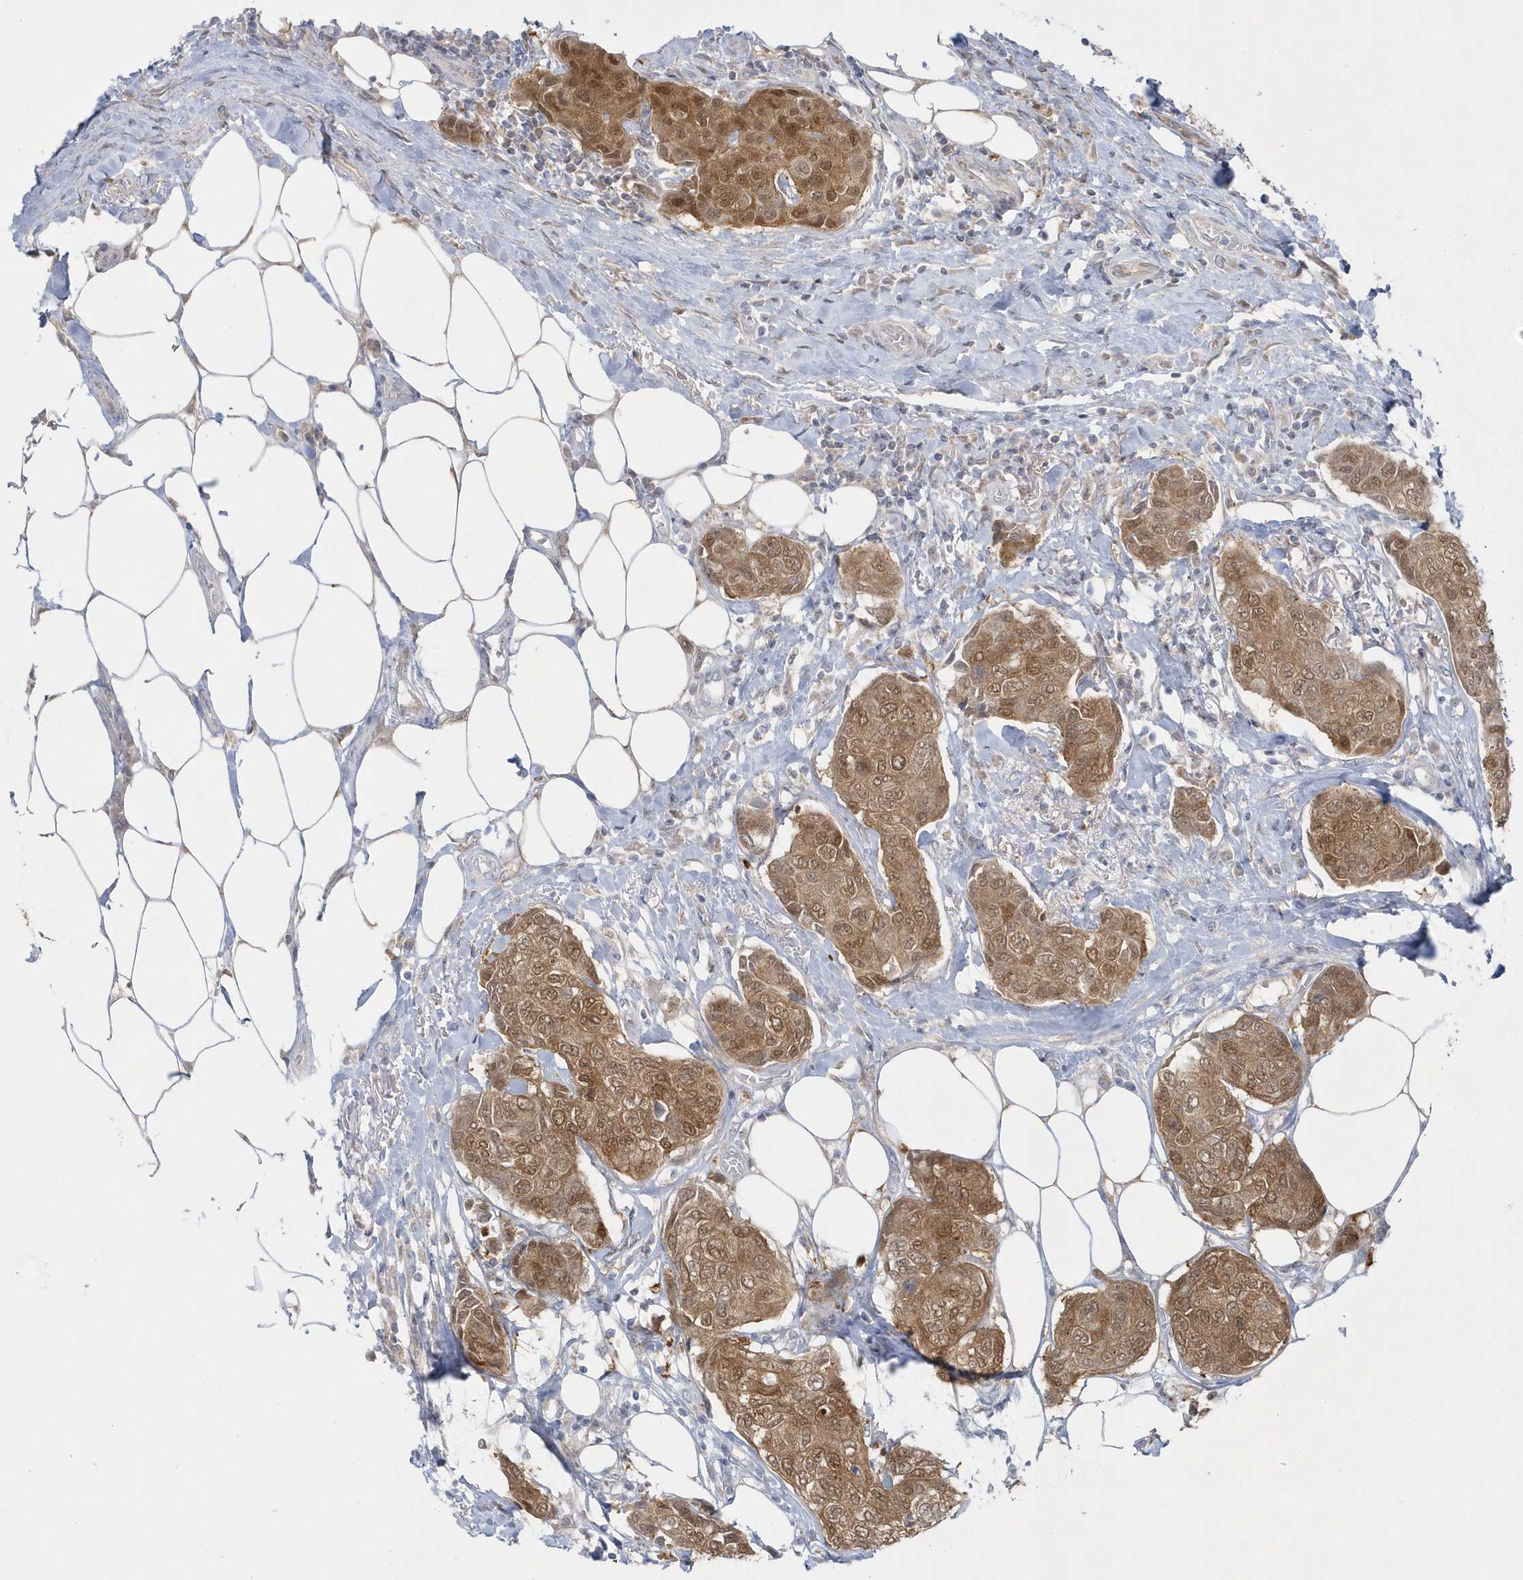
{"staining": {"intensity": "moderate", "quantity": ">75%", "location": "cytoplasmic/membranous,nuclear"}, "tissue": "breast cancer", "cell_type": "Tumor cells", "image_type": "cancer", "snomed": [{"axis": "morphology", "description": "Duct carcinoma"}, {"axis": "topography", "description": "Breast"}], "caption": "An image of breast cancer (infiltrating ductal carcinoma) stained for a protein displays moderate cytoplasmic/membranous and nuclear brown staining in tumor cells.", "gene": "PCBD1", "patient": {"sex": "female", "age": 80}}